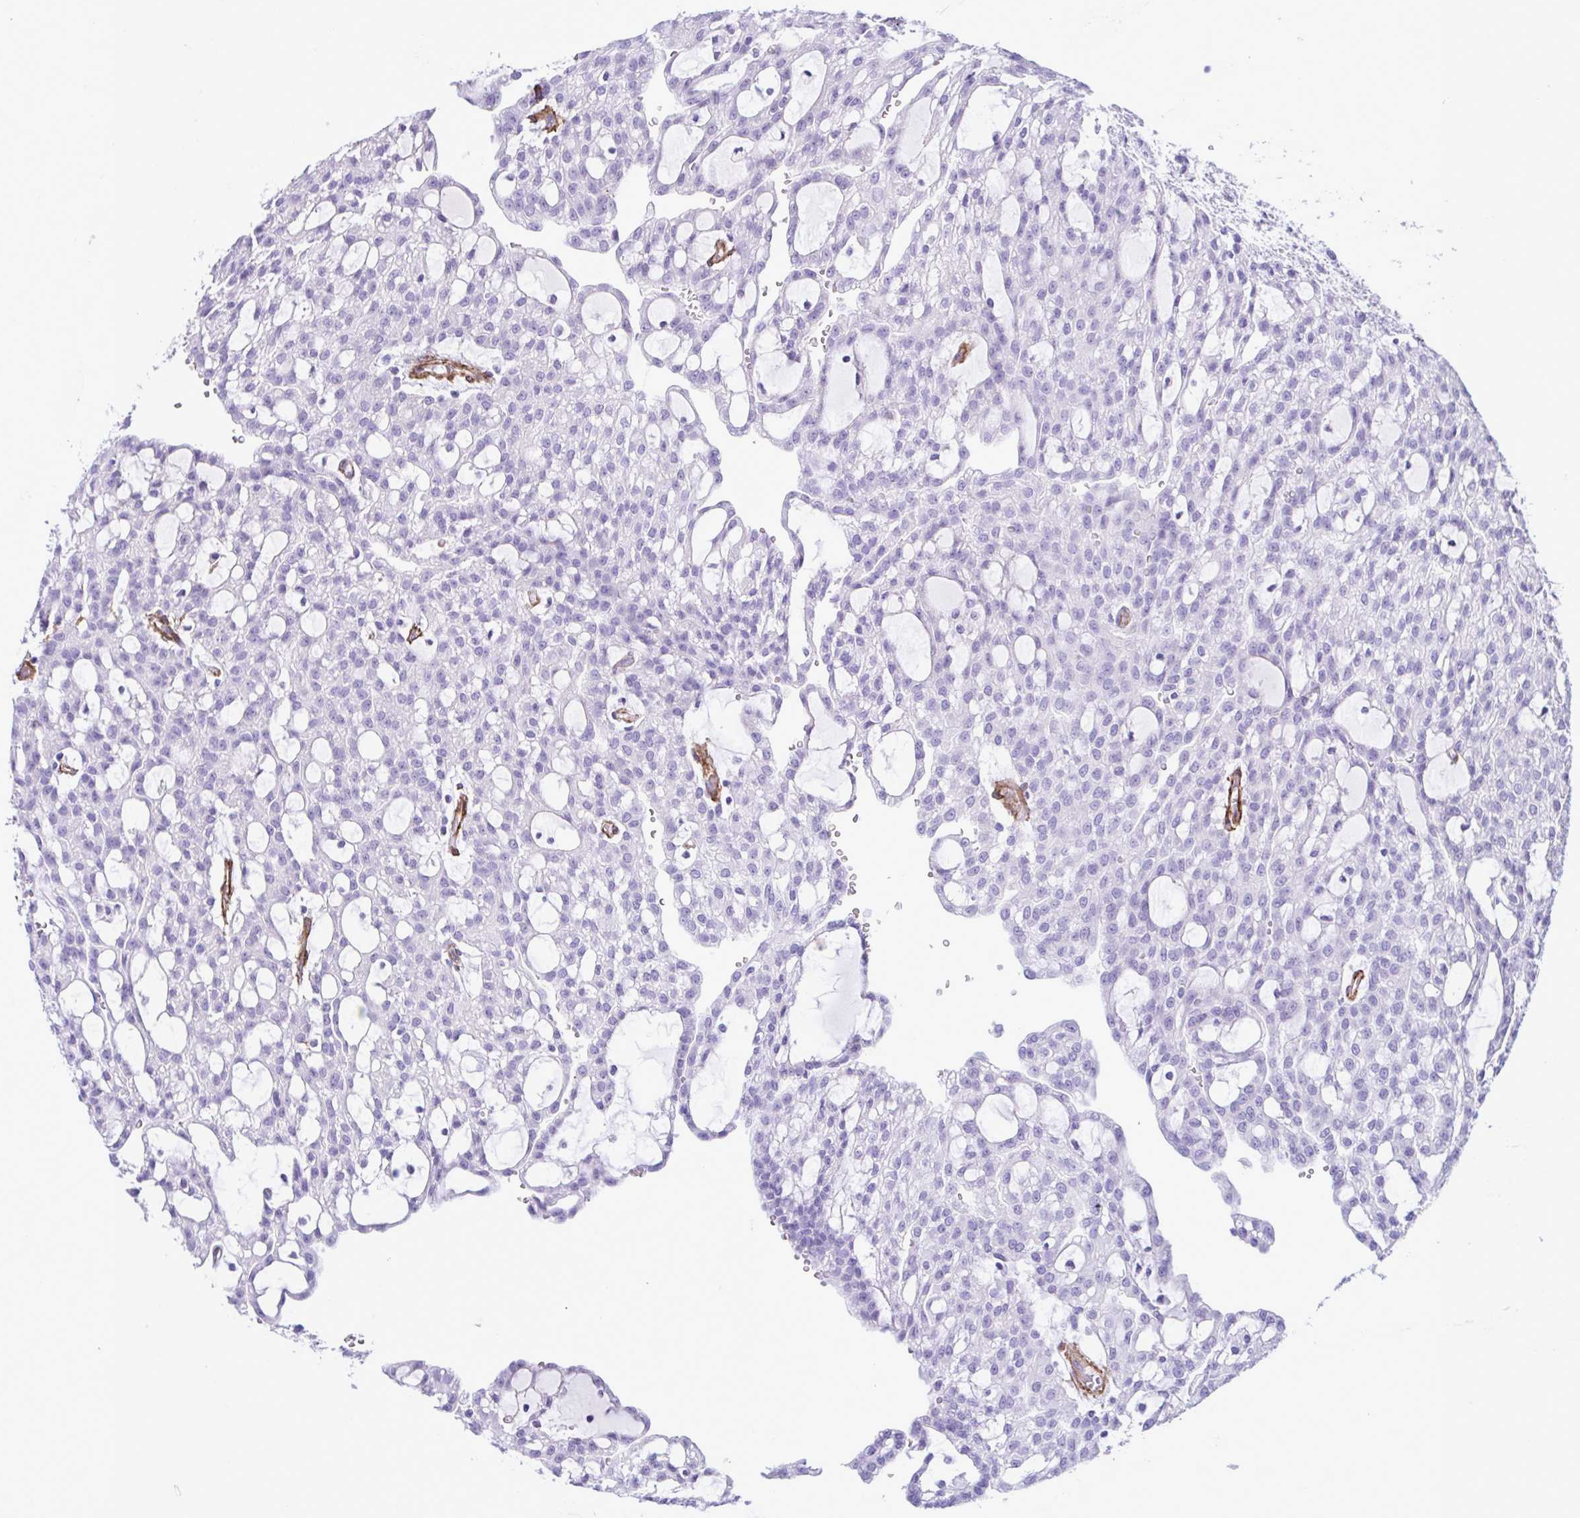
{"staining": {"intensity": "negative", "quantity": "none", "location": "none"}, "tissue": "renal cancer", "cell_type": "Tumor cells", "image_type": "cancer", "snomed": [{"axis": "morphology", "description": "Adenocarcinoma, NOS"}, {"axis": "topography", "description": "Kidney"}], "caption": "A high-resolution image shows immunohistochemistry (IHC) staining of adenocarcinoma (renal), which demonstrates no significant expression in tumor cells.", "gene": "SYNPO2L", "patient": {"sex": "male", "age": 63}}